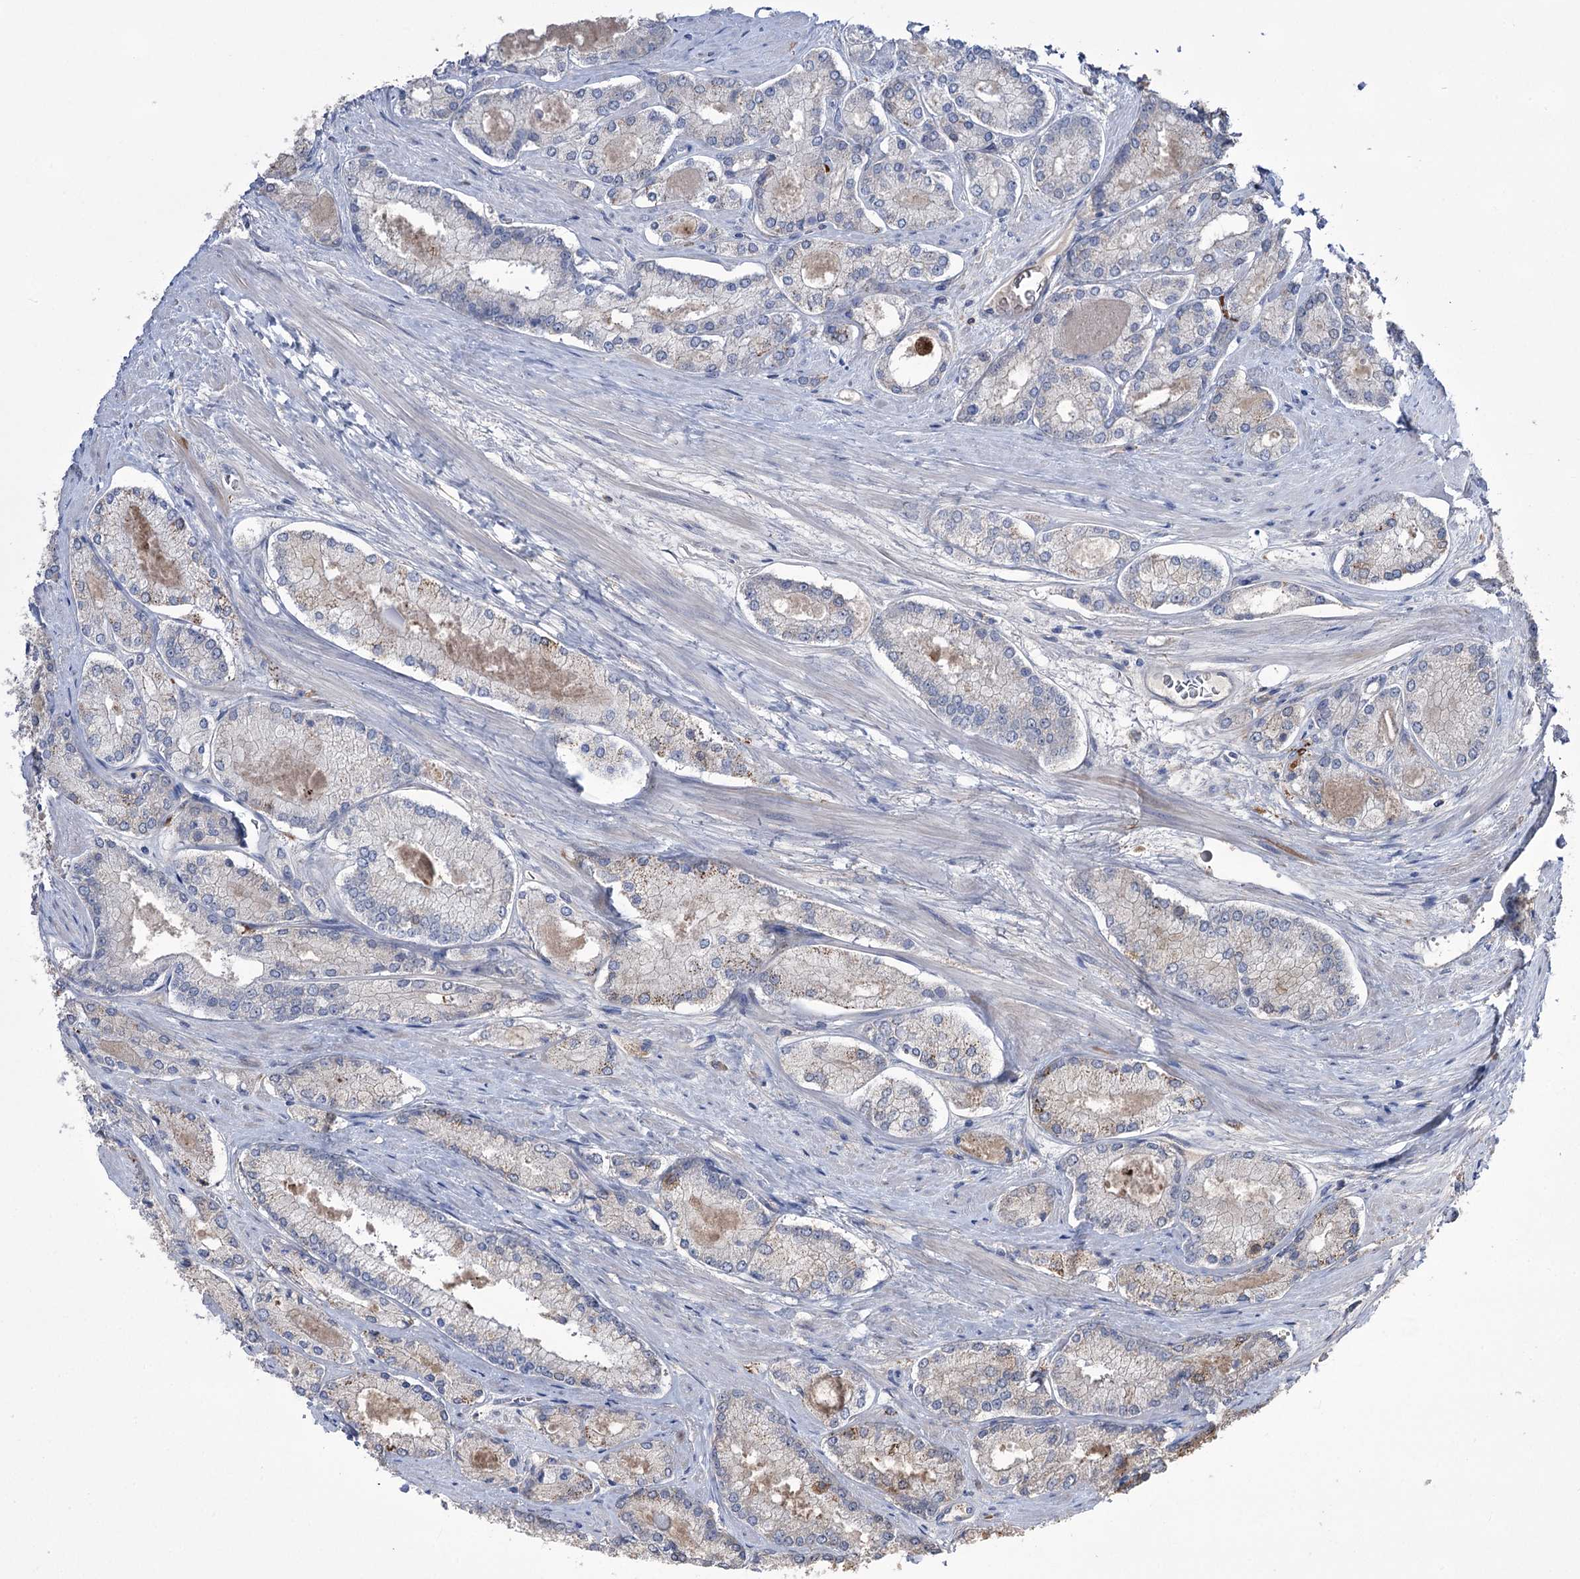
{"staining": {"intensity": "negative", "quantity": "none", "location": "none"}, "tissue": "prostate cancer", "cell_type": "Tumor cells", "image_type": "cancer", "snomed": [{"axis": "morphology", "description": "Adenocarcinoma, Low grade"}, {"axis": "topography", "description": "Prostate"}], "caption": "Micrograph shows no protein staining in tumor cells of prostate adenocarcinoma (low-grade) tissue.", "gene": "ZNF622", "patient": {"sex": "male", "age": 74}}